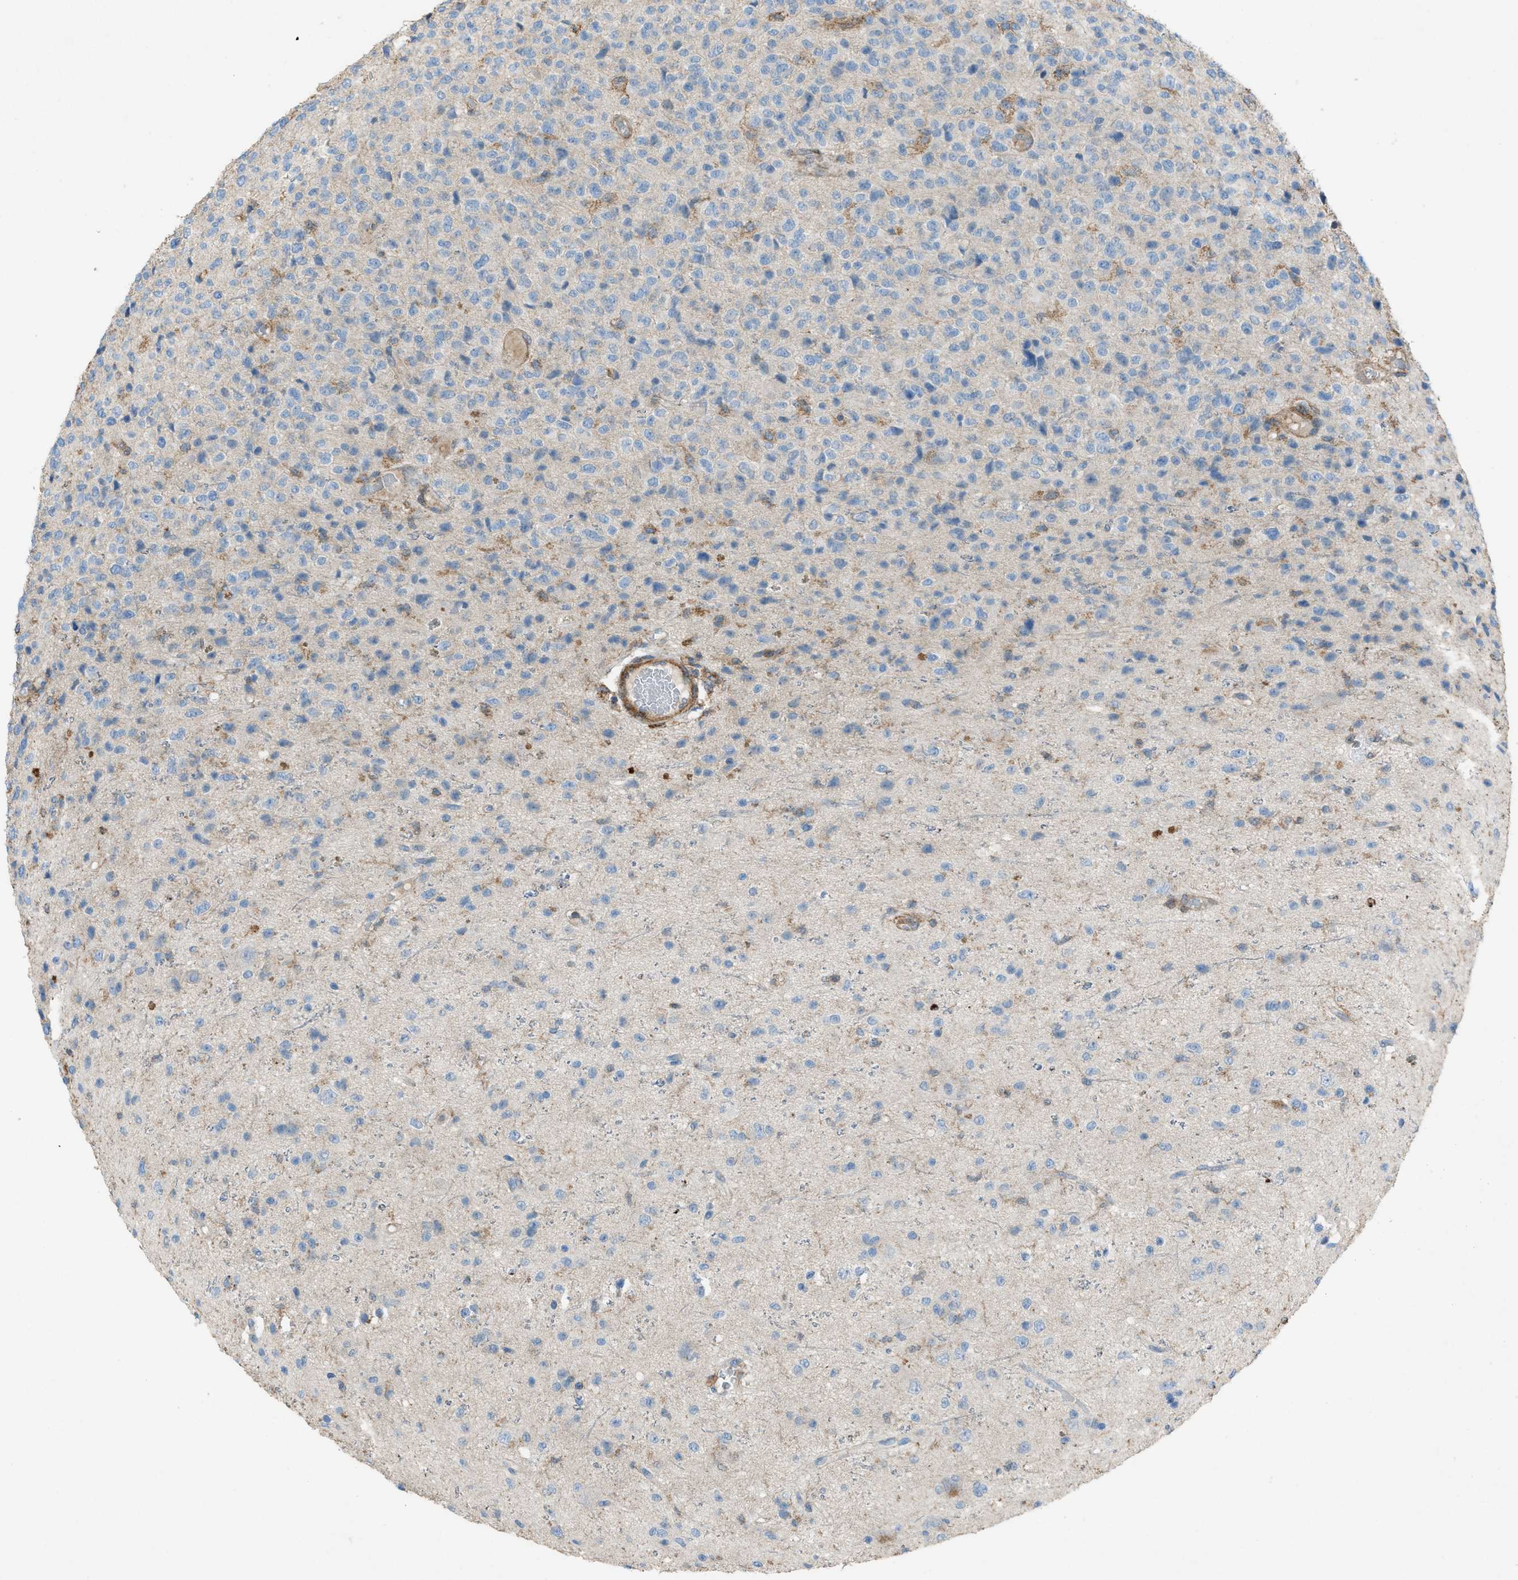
{"staining": {"intensity": "weak", "quantity": "<25%", "location": "cytoplasmic/membranous"}, "tissue": "glioma", "cell_type": "Tumor cells", "image_type": "cancer", "snomed": [{"axis": "morphology", "description": "Glioma, malignant, High grade"}, {"axis": "topography", "description": "pancreas cauda"}], "caption": "The immunohistochemistry micrograph has no significant staining in tumor cells of glioma tissue. (Stains: DAB (3,3'-diaminobenzidine) immunohistochemistry with hematoxylin counter stain, Microscopy: brightfield microscopy at high magnification).", "gene": "NCK2", "patient": {"sex": "male", "age": 60}}